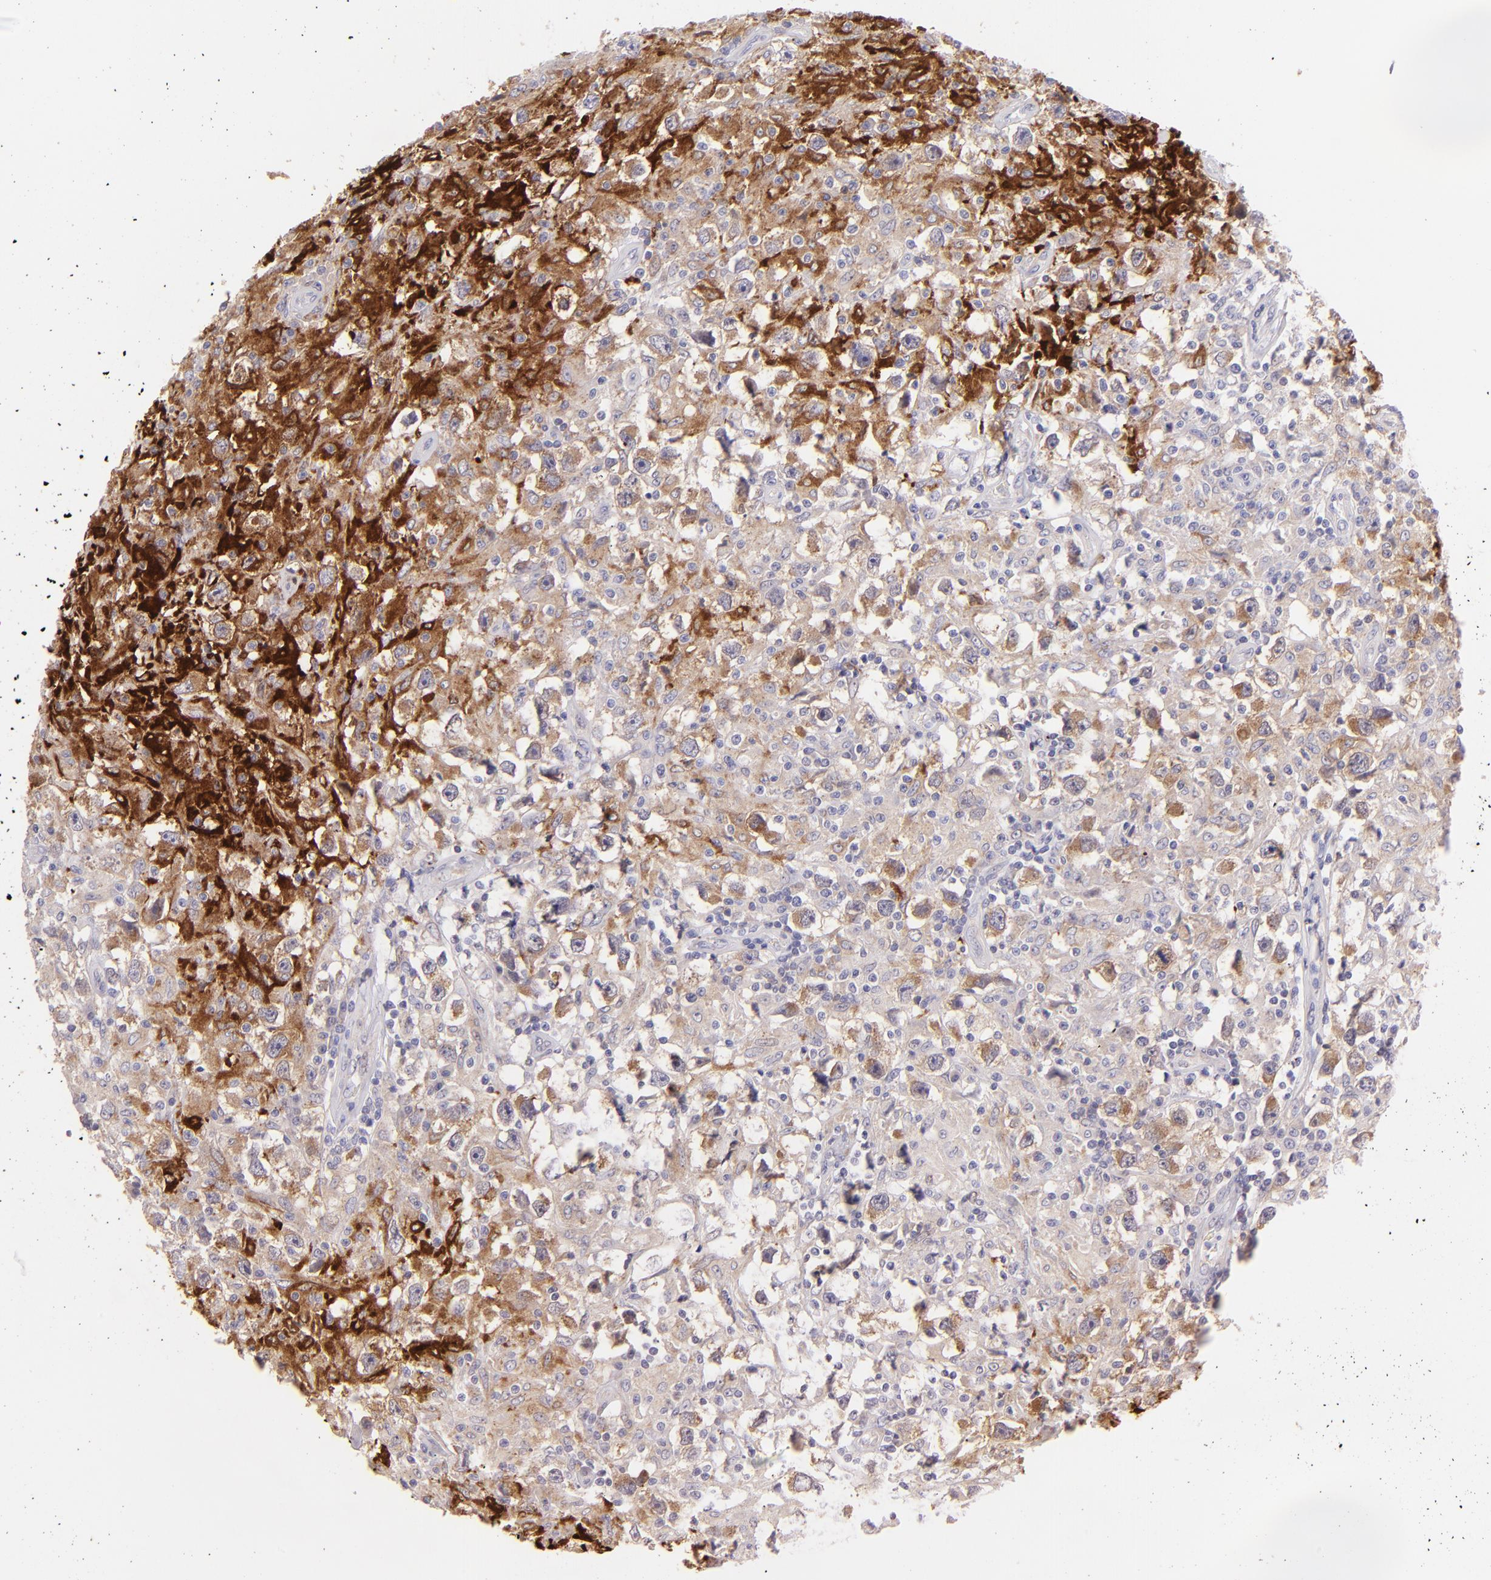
{"staining": {"intensity": "moderate", "quantity": "25%-75%", "location": "cytoplasmic/membranous"}, "tissue": "testis cancer", "cell_type": "Tumor cells", "image_type": "cancer", "snomed": [{"axis": "morphology", "description": "Seminoma, NOS"}, {"axis": "topography", "description": "Testis"}], "caption": "Immunohistochemistry micrograph of neoplastic tissue: testis cancer stained using immunohistochemistry (IHC) displays medium levels of moderate protein expression localized specifically in the cytoplasmic/membranous of tumor cells, appearing as a cytoplasmic/membranous brown color.", "gene": "SH2D4A", "patient": {"sex": "male", "age": 34}}